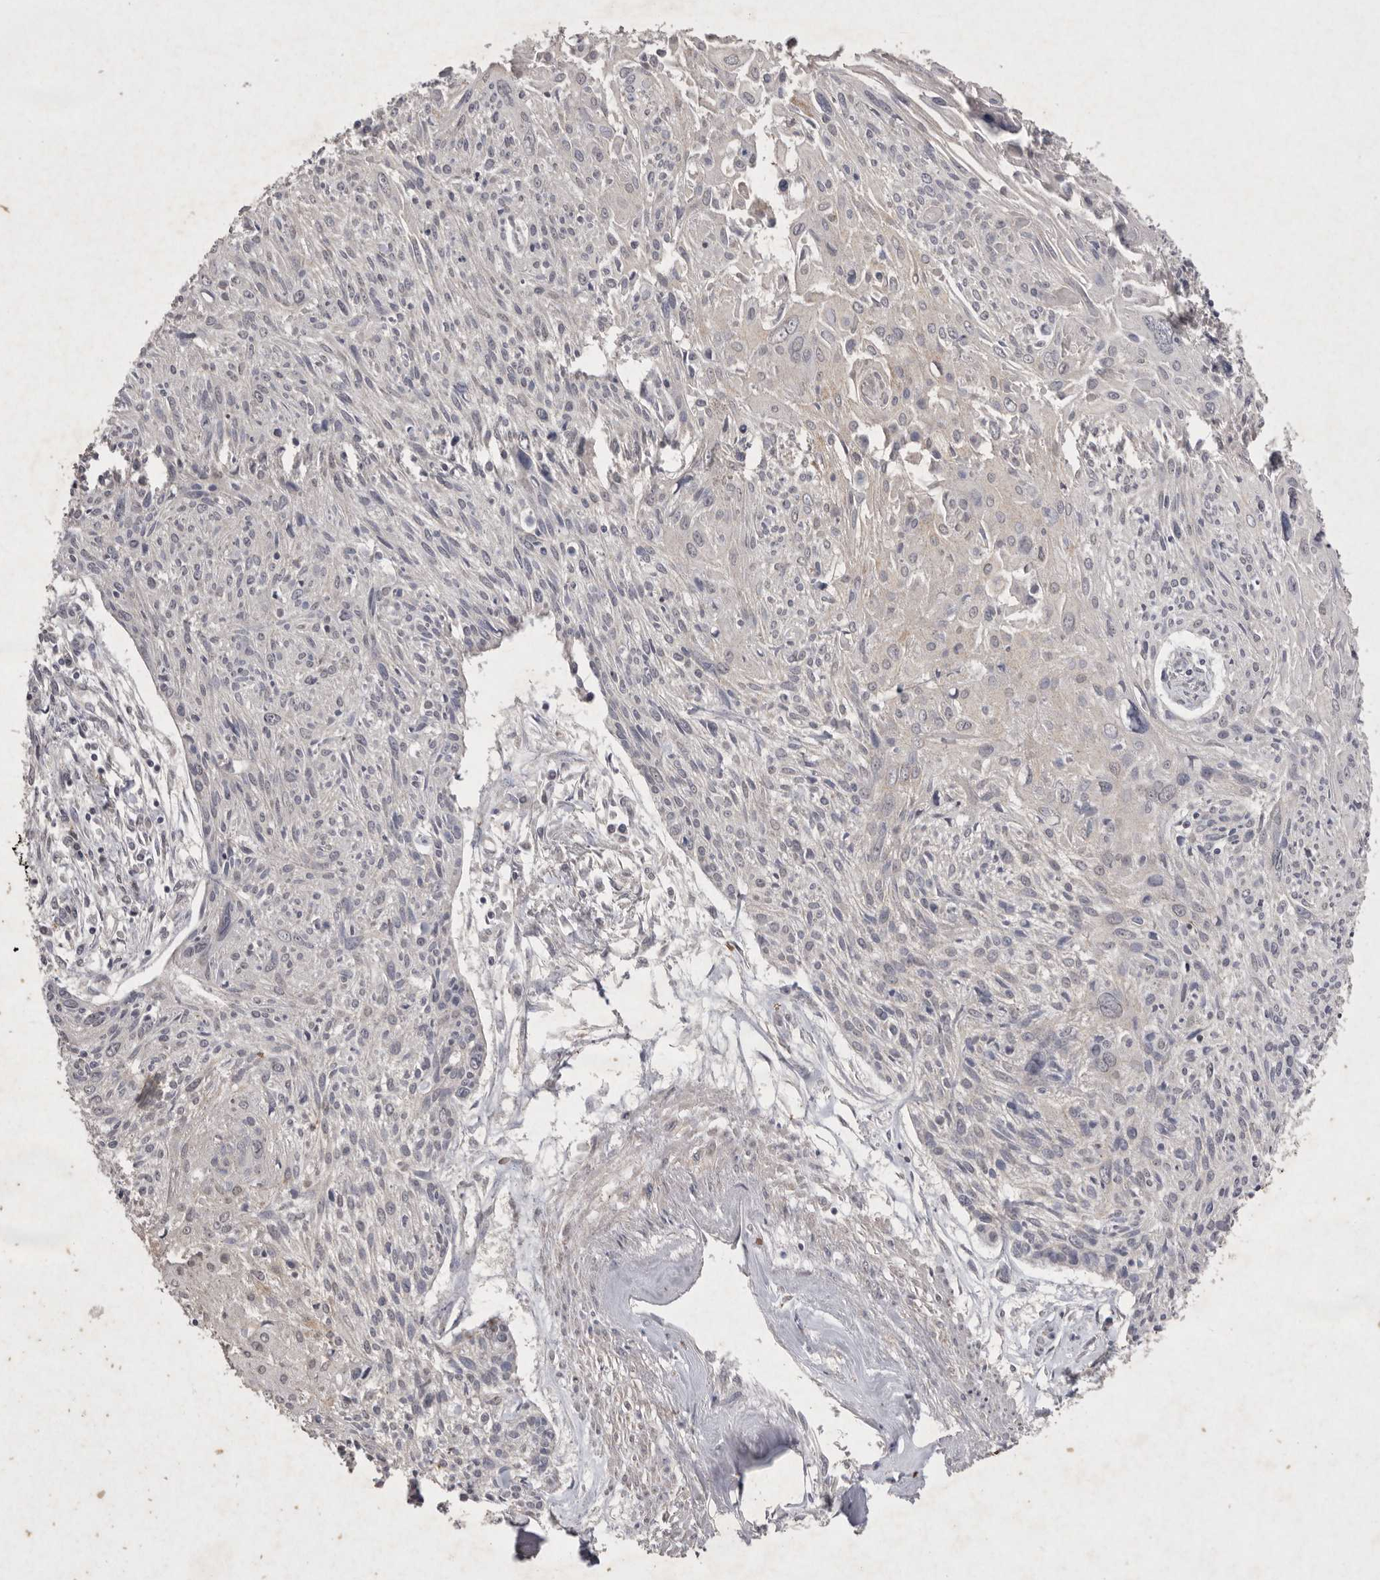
{"staining": {"intensity": "negative", "quantity": "none", "location": "none"}, "tissue": "cervical cancer", "cell_type": "Tumor cells", "image_type": "cancer", "snomed": [{"axis": "morphology", "description": "Squamous cell carcinoma, NOS"}, {"axis": "topography", "description": "Cervix"}], "caption": "Immunohistochemistry image of human cervical cancer (squamous cell carcinoma) stained for a protein (brown), which exhibits no expression in tumor cells.", "gene": "APLNR", "patient": {"sex": "female", "age": 51}}